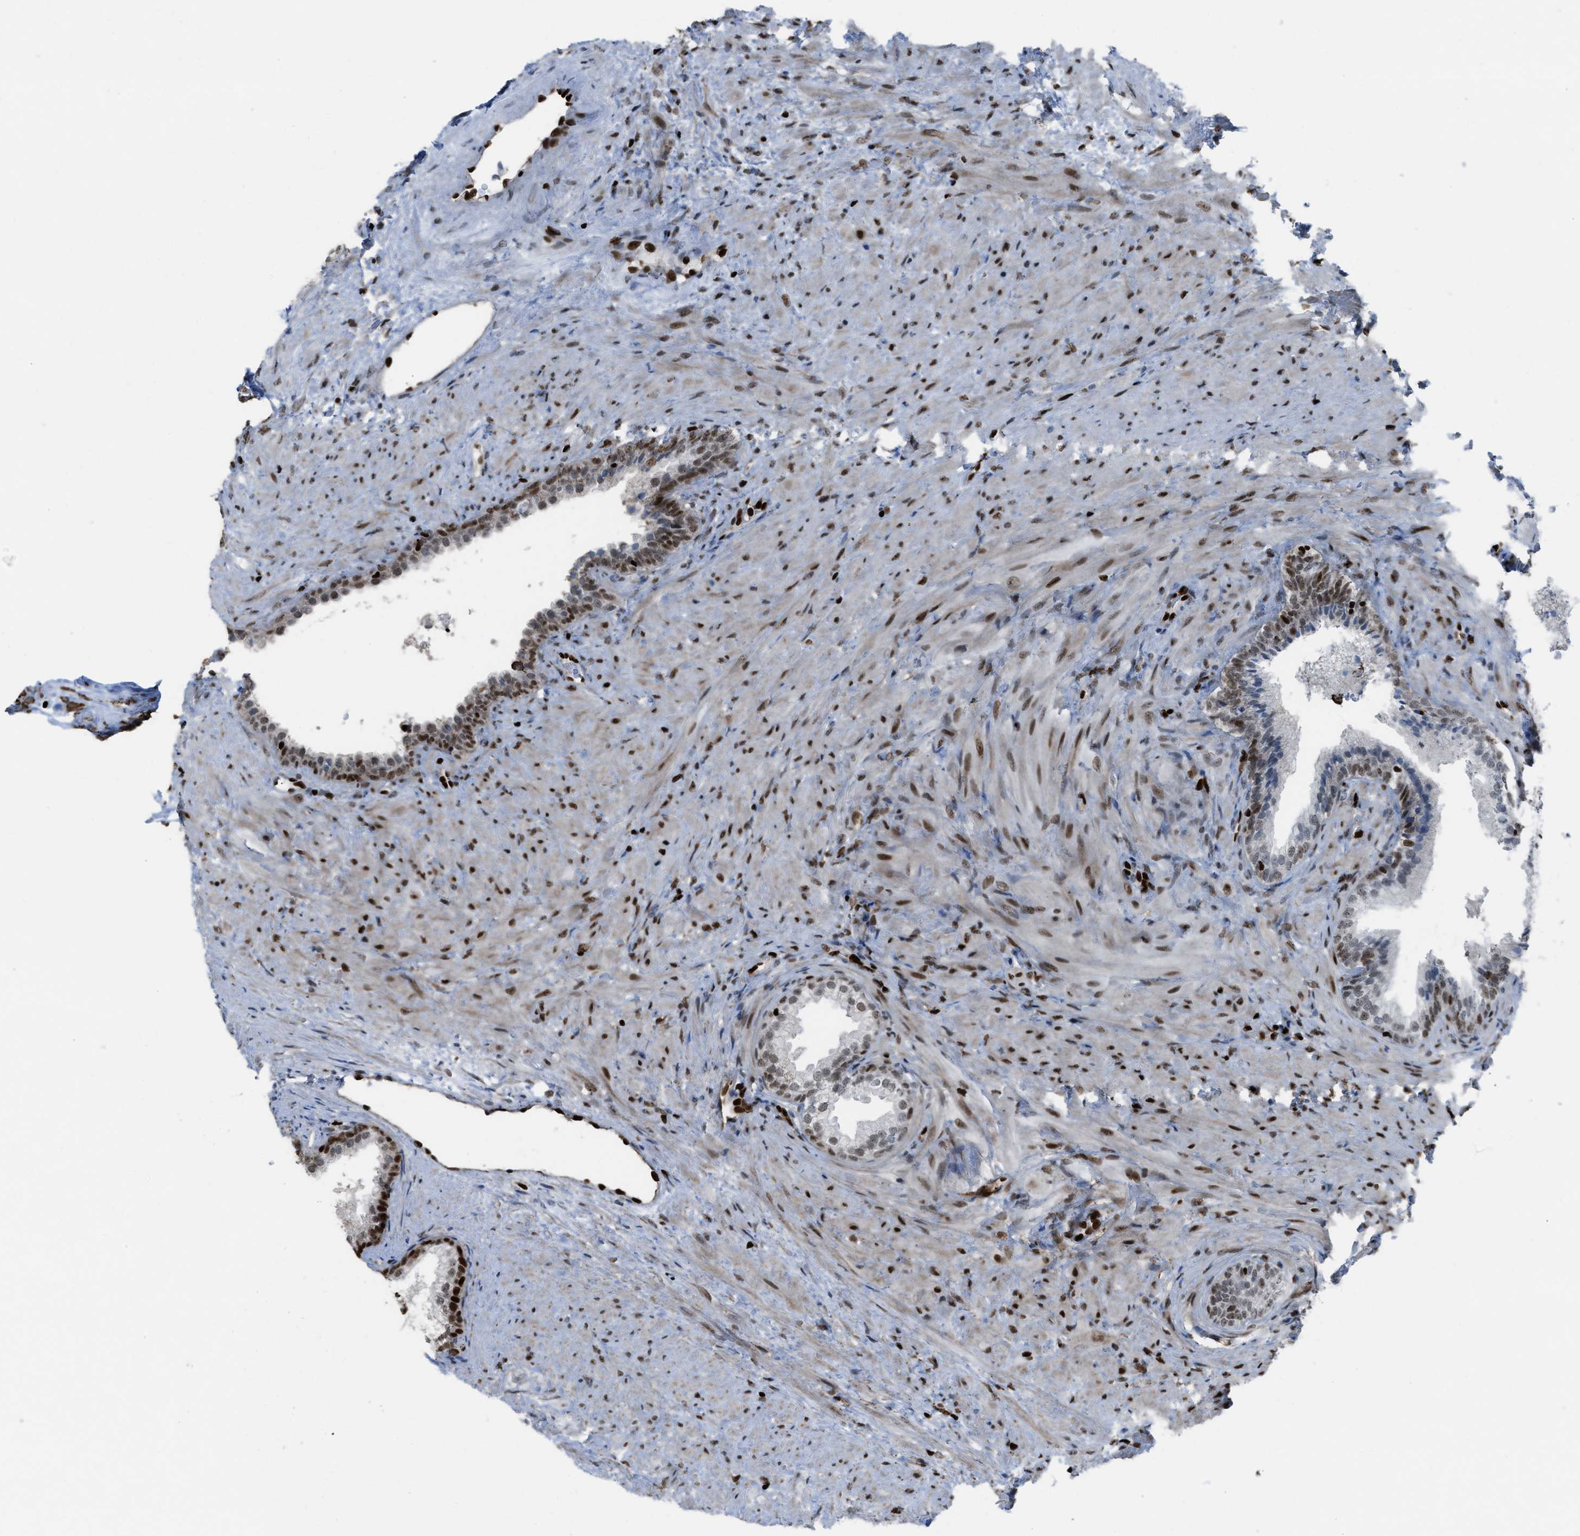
{"staining": {"intensity": "strong", "quantity": ">75%", "location": "cytoplasmic/membranous,nuclear"}, "tissue": "prostate", "cell_type": "Glandular cells", "image_type": "normal", "snomed": [{"axis": "morphology", "description": "Normal tissue, NOS"}, {"axis": "topography", "description": "Prostate"}], "caption": "High-power microscopy captured an immunohistochemistry (IHC) image of unremarkable prostate, revealing strong cytoplasmic/membranous,nuclear staining in about >75% of glandular cells. The protein is stained brown, and the nuclei are stained in blue (DAB IHC with brightfield microscopy, high magnification).", "gene": "SLFN5", "patient": {"sex": "male", "age": 76}}